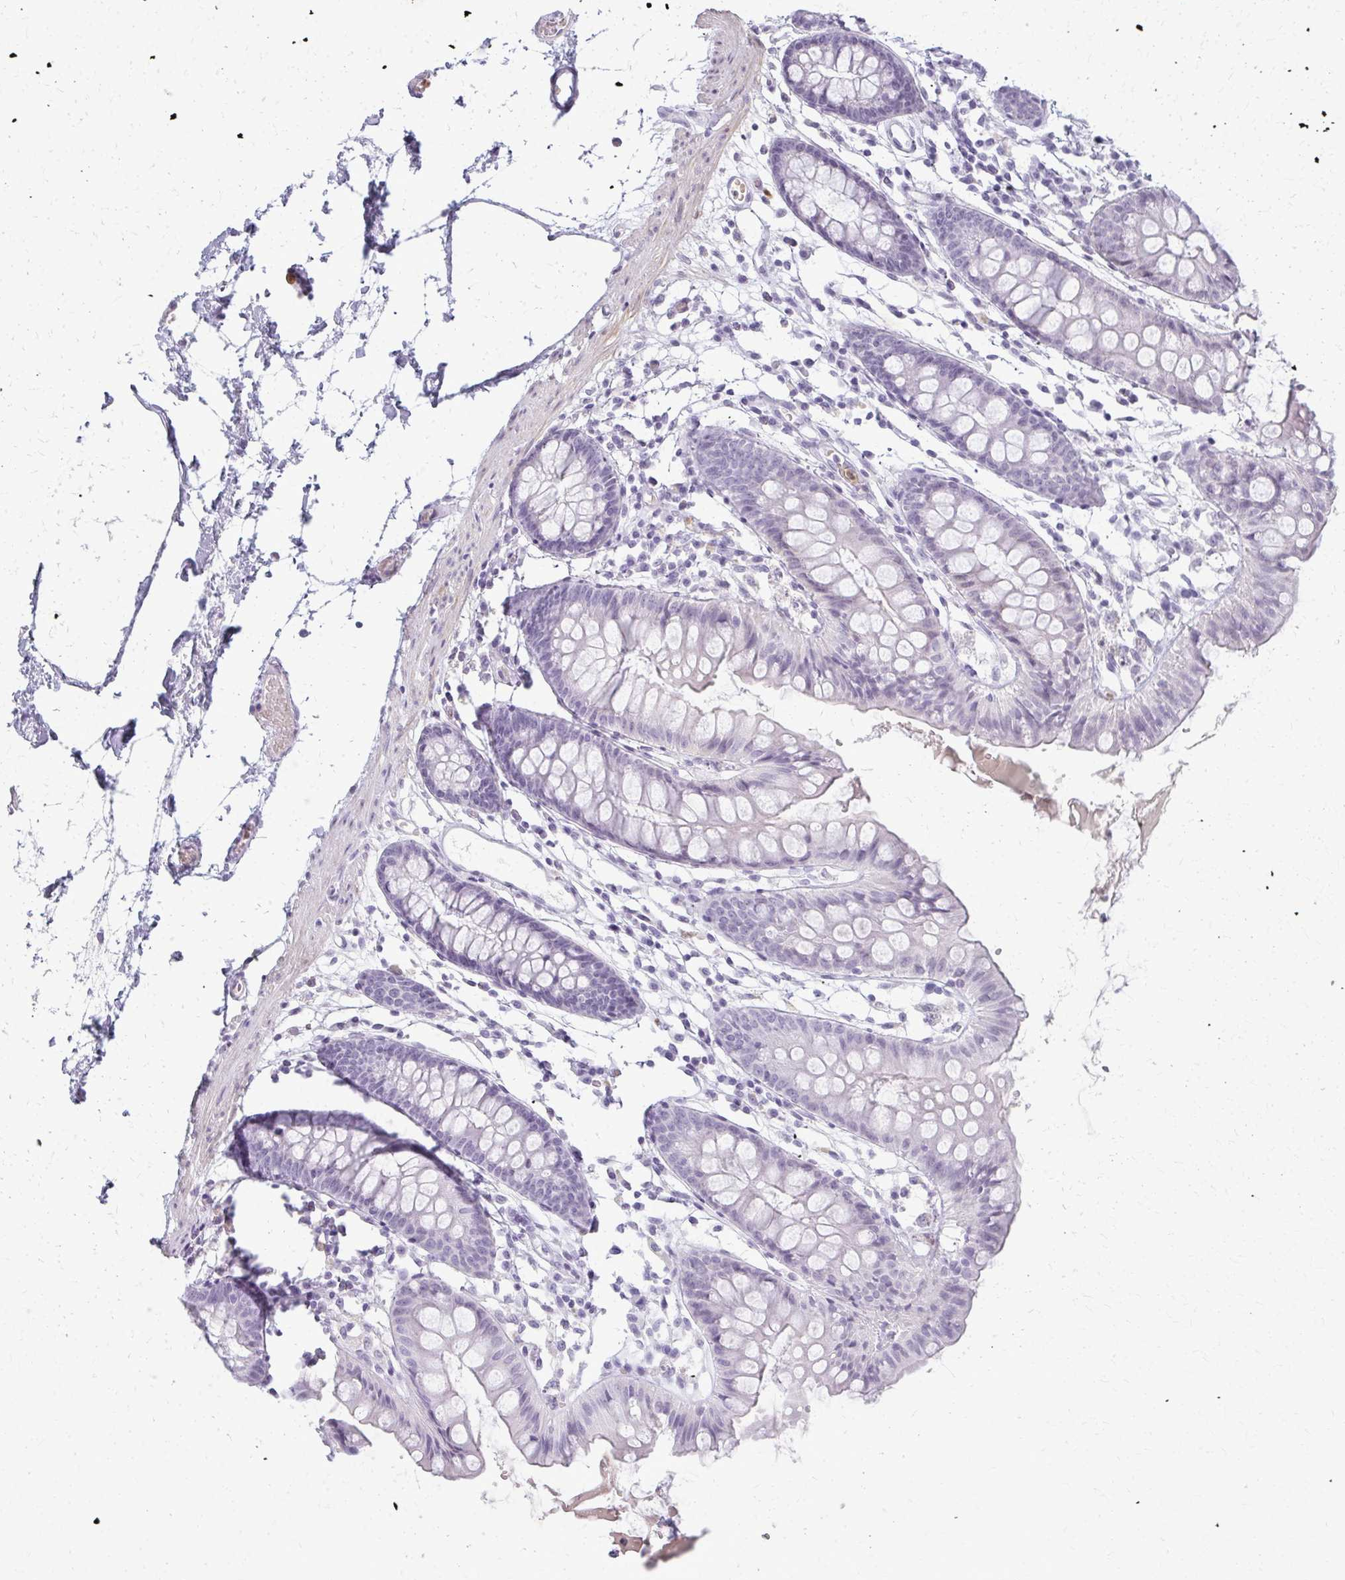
{"staining": {"intensity": "negative", "quantity": "none", "location": "none"}, "tissue": "colon", "cell_type": "Endothelial cells", "image_type": "normal", "snomed": [{"axis": "morphology", "description": "Normal tissue, NOS"}, {"axis": "topography", "description": "Colon"}], "caption": "The histopathology image displays no staining of endothelial cells in normal colon. The staining was performed using DAB (3,3'-diaminobenzidine) to visualize the protein expression in brown, while the nuclei were stained in blue with hematoxylin (Magnification: 20x).", "gene": "CA3", "patient": {"sex": "female", "age": 84}}